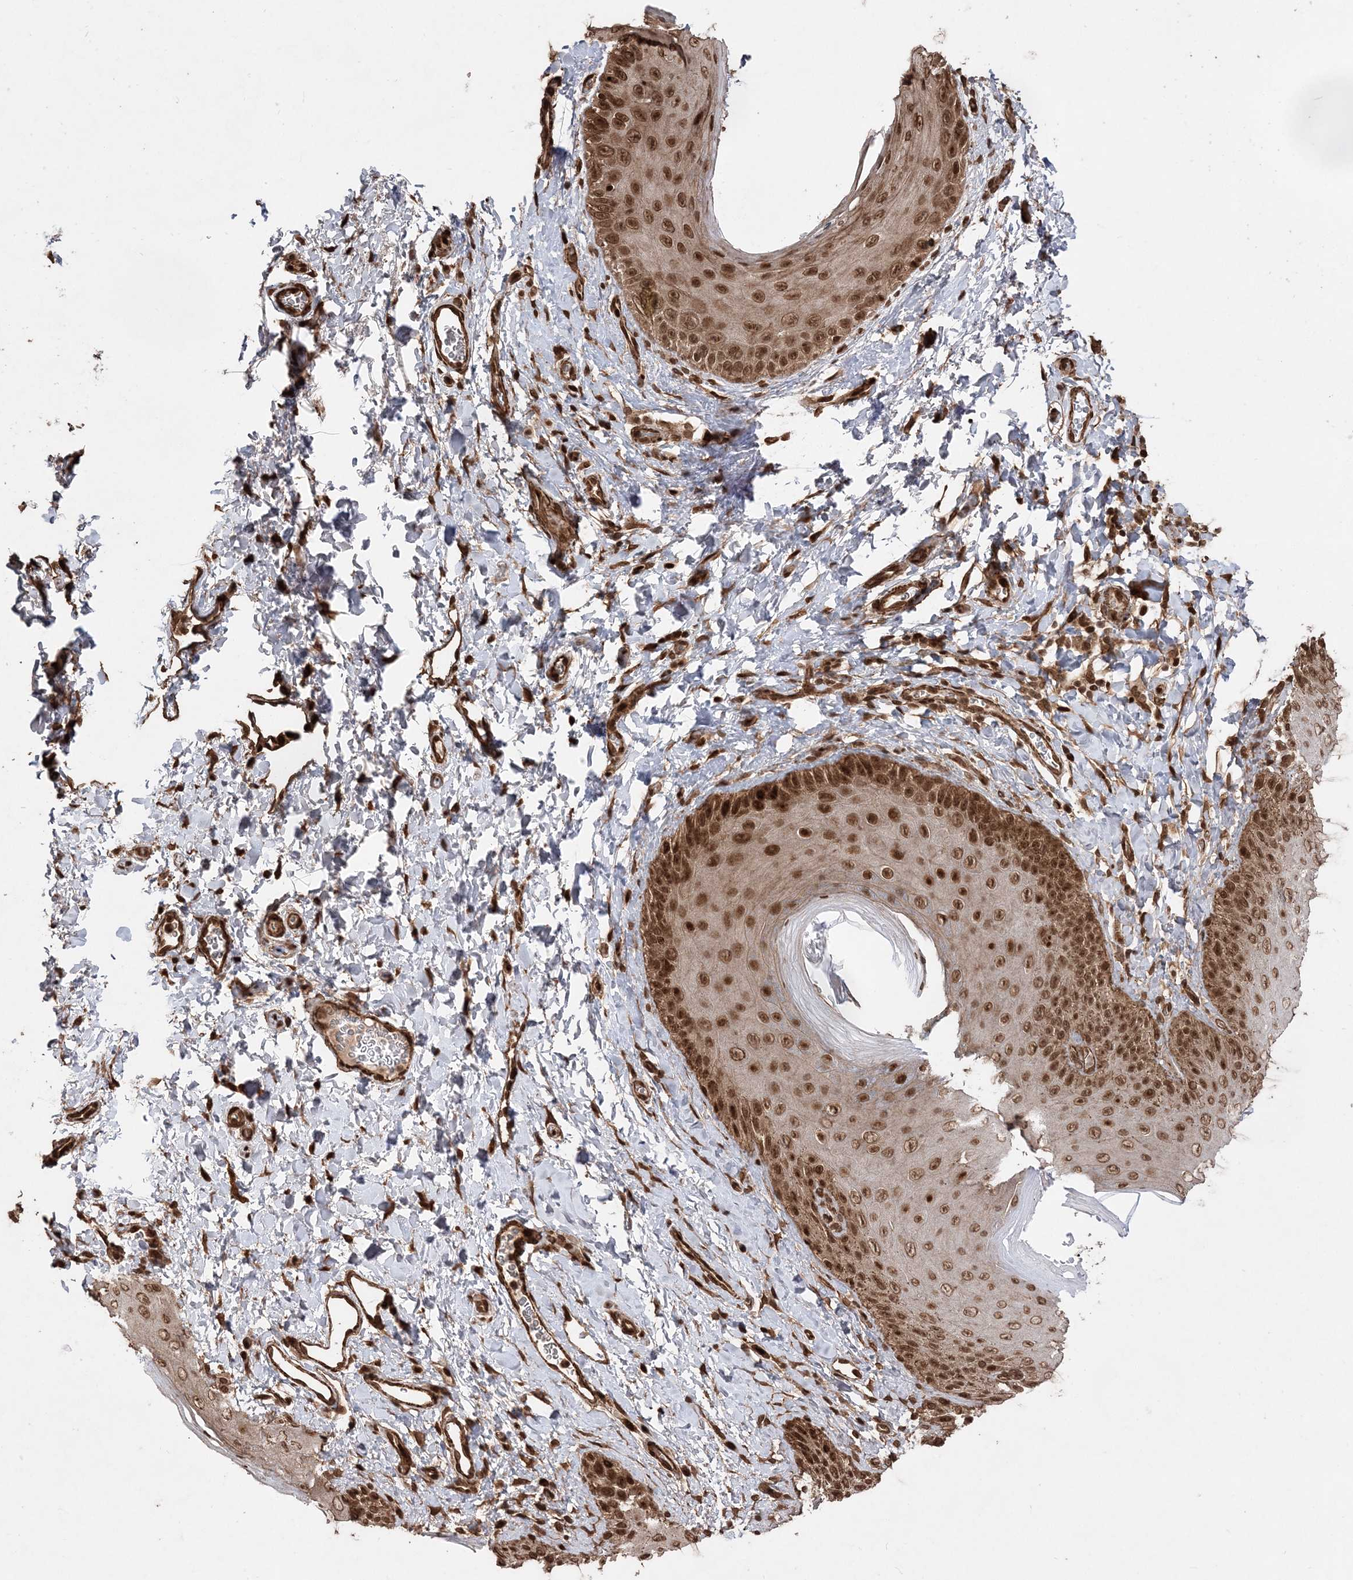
{"staining": {"intensity": "strong", "quantity": ">75%", "location": "nuclear"}, "tissue": "skin", "cell_type": "Epidermal cells", "image_type": "normal", "snomed": [{"axis": "morphology", "description": "Normal tissue, NOS"}, {"axis": "topography", "description": "Anal"}], "caption": "An image of human skin stained for a protein displays strong nuclear brown staining in epidermal cells. (IHC, brightfield microscopy, high magnification).", "gene": "ETAA1", "patient": {"sex": "male", "age": 44}}